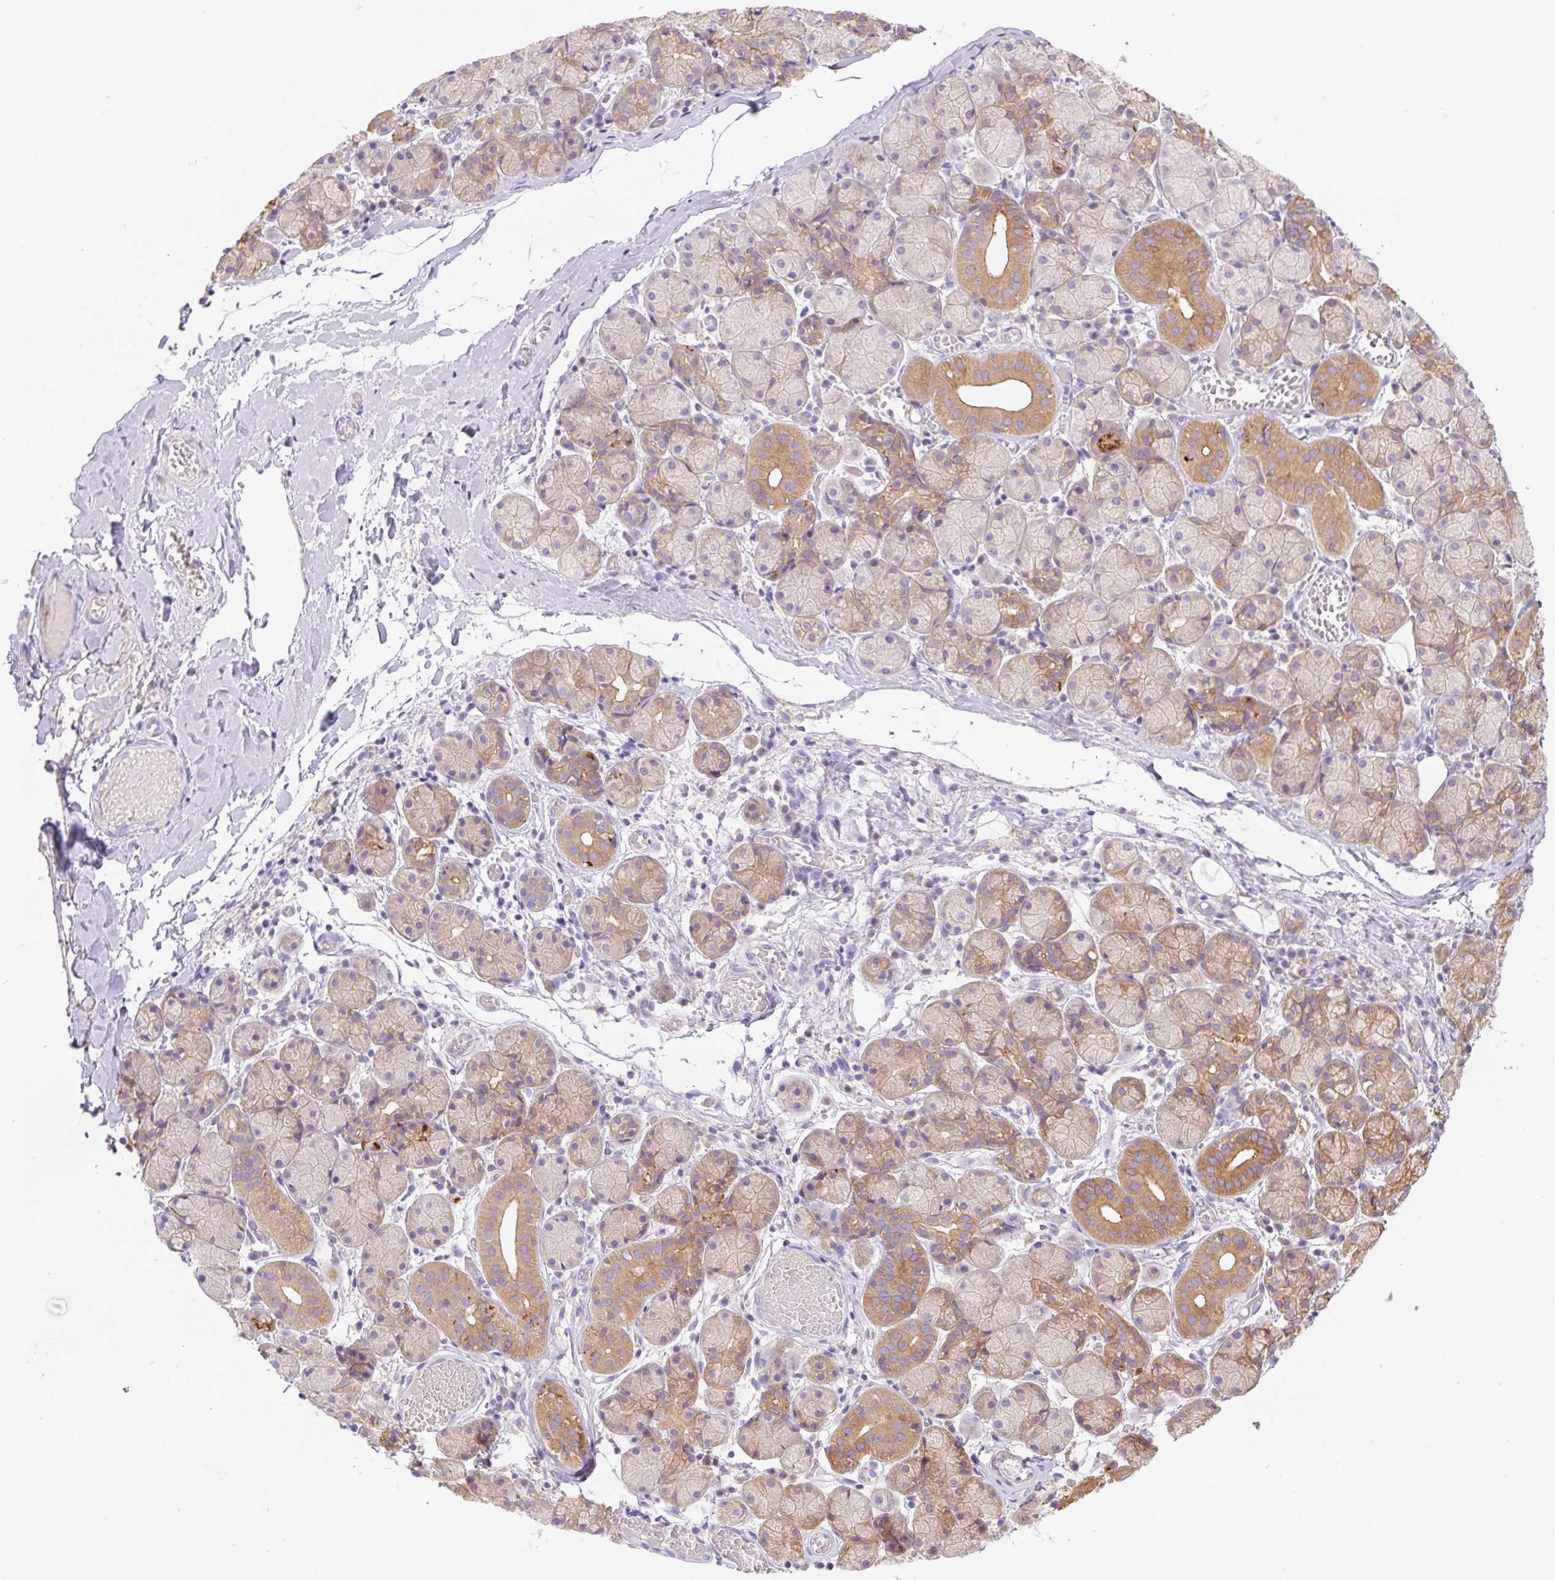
{"staining": {"intensity": "moderate", "quantity": "25%-75%", "location": "cytoplasmic/membranous"}, "tissue": "salivary gland", "cell_type": "Glandular cells", "image_type": "normal", "snomed": [{"axis": "morphology", "description": "Normal tissue, NOS"}, {"axis": "topography", "description": "Salivary gland"}], "caption": "Glandular cells display moderate cytoplasmic/membranous expression in about 25%-75% of cells in unremarkable salivary gland. Ihc stains the protein of interest in brown and the nuclei are stained blue.", "gene": "DENND5A", "patient": {"sex": "female", "age": 24}}